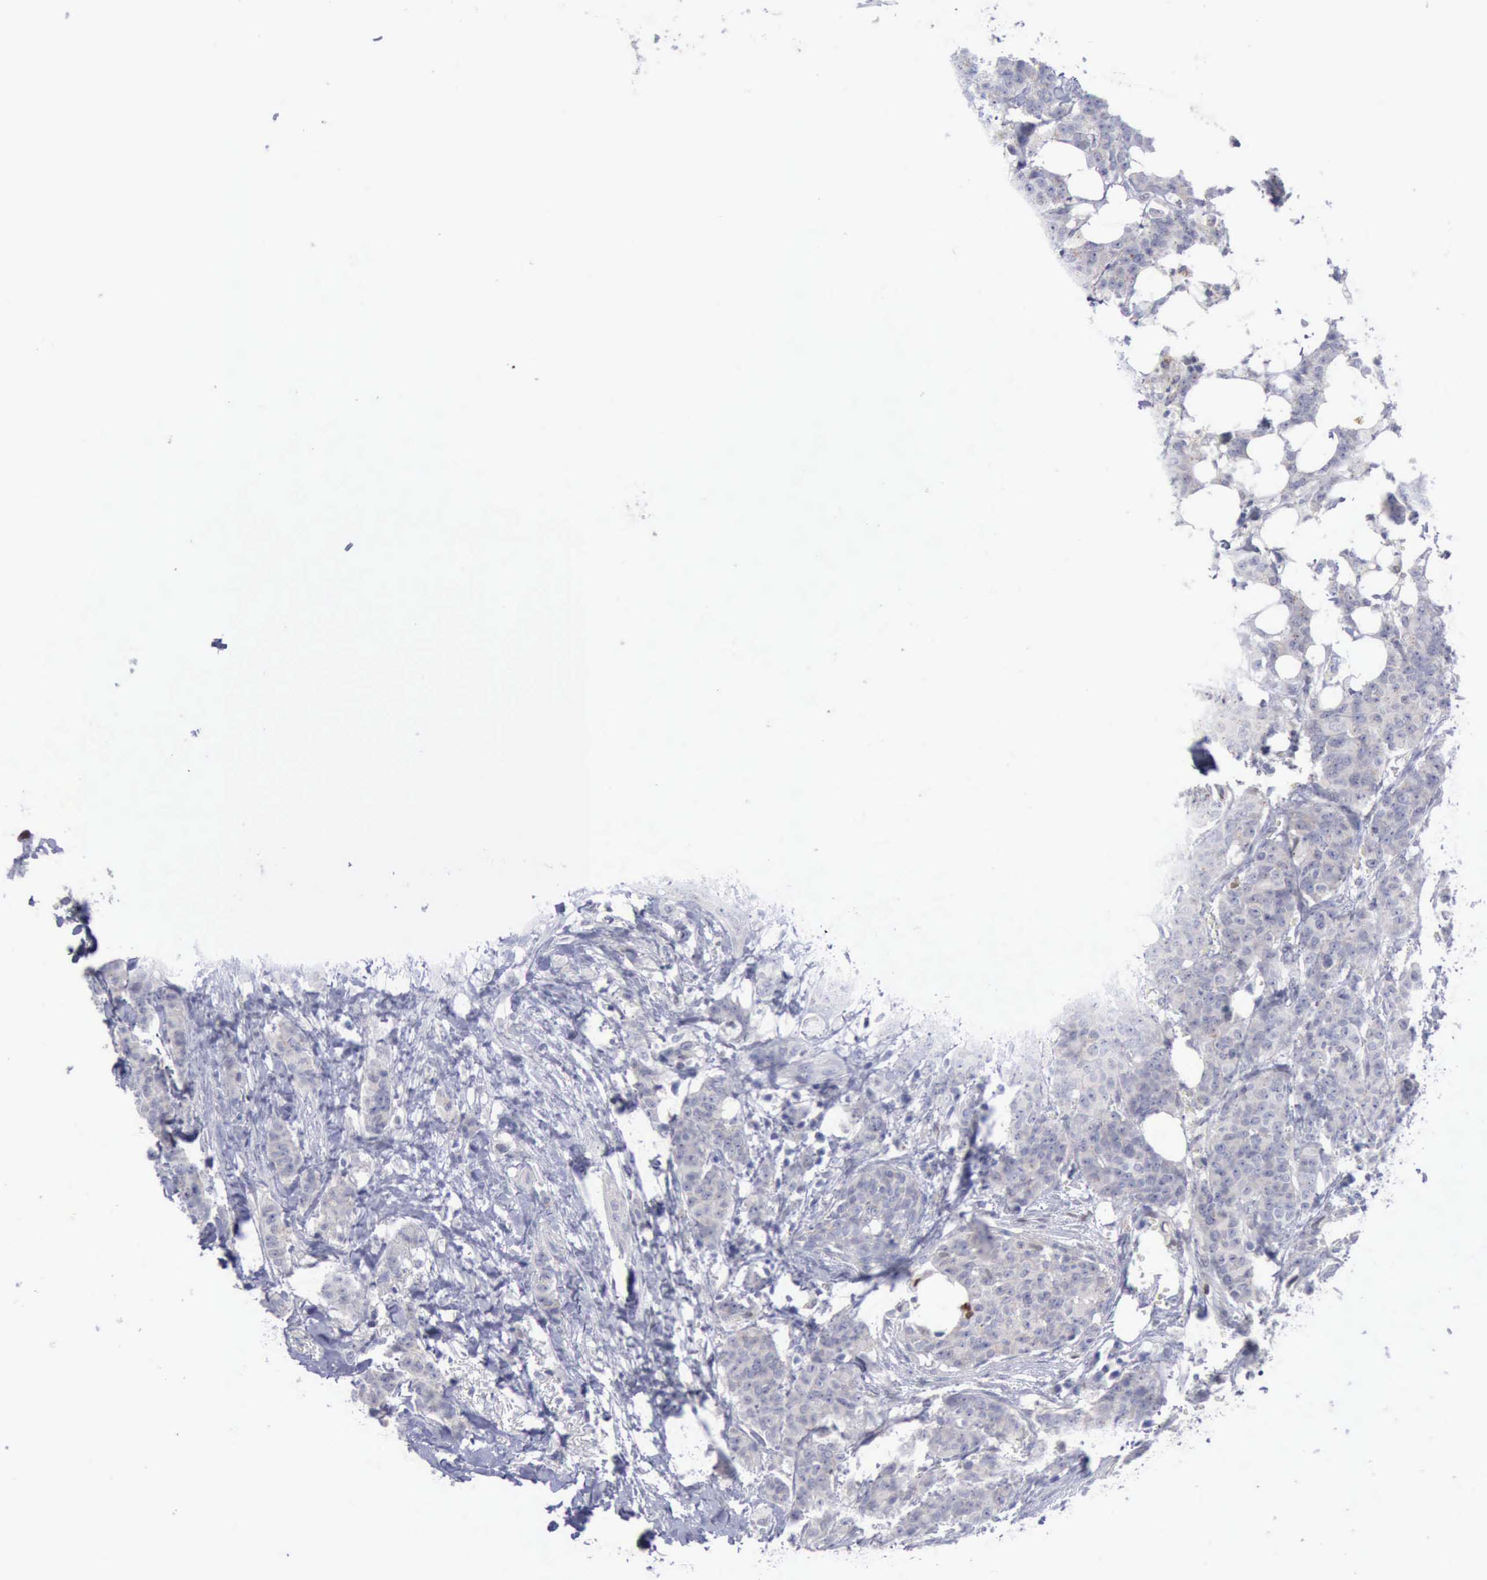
{"staining": {"intensity": "negative", "quantity": "none", "location": "none"}, "tissue": "breast cancer", "cell_type": "Tumor cells", "image_type": "cancer", "snomed": [{"axis": "morphology", "description": "Duct carcinoma"}, {"axis": "topography", "description": "Breast"}], "caption": "Breast cancer (intraductal carcinoma) was stained to show a protein in brown. There is no significant positivity in tumor cells. (DAB IHC visualized using brightfield microscopy, high magnification).", "gene": "SATB2", "patient": {"sex": "female", "age": 40}}